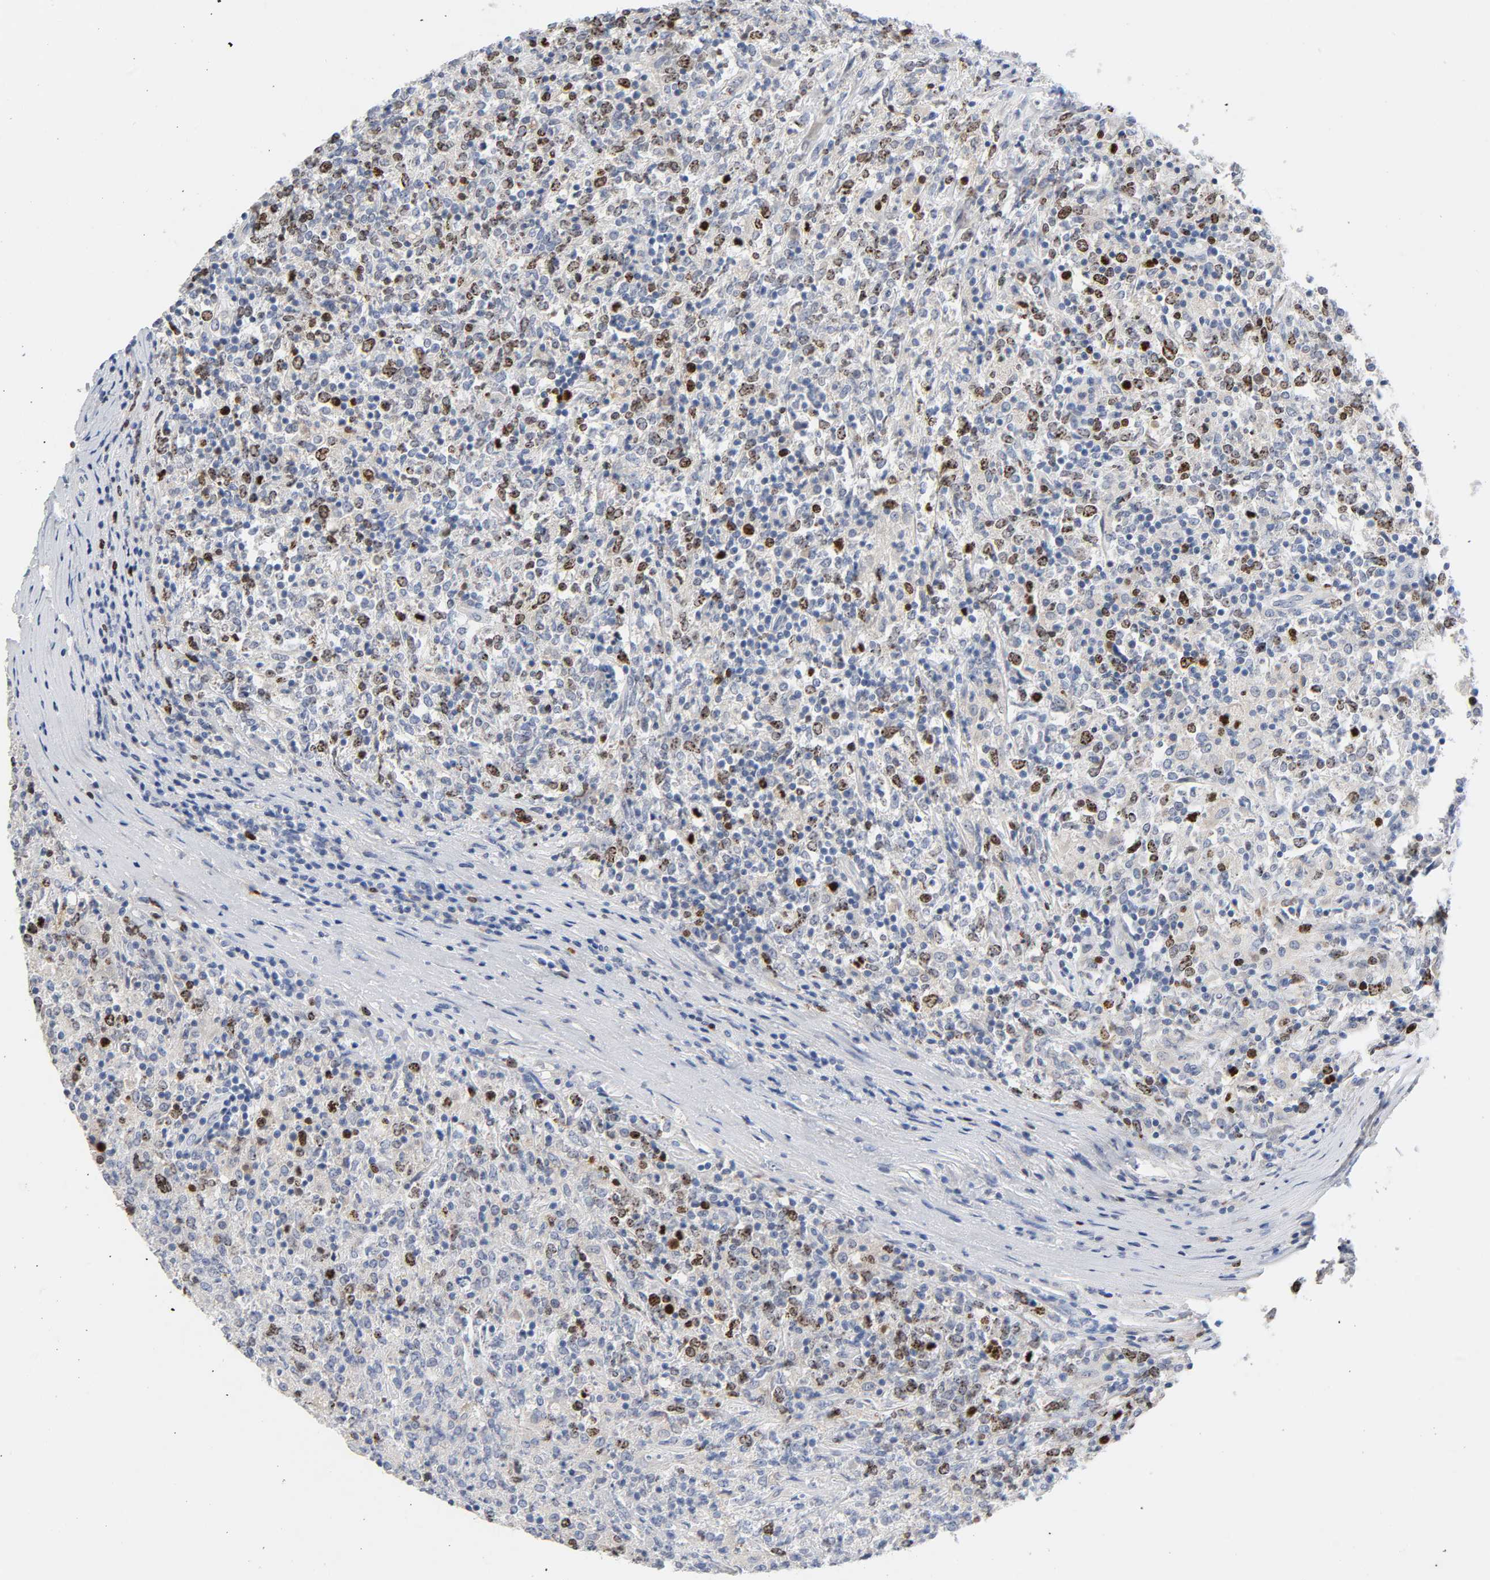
{"staining": {"intensity": "moderate", "quantity": "<25%", "location": "nuclear"}, "tissue": "lymphoma", "cell_type": "Tumor cells", "image_type": "cancer", "snomed": [{"axis": "morphology", "description": "Malignant lymphoma, non-Hodgkin's type, High grade"}, {"axis": "topography", "description": "Lymph node"}], "caption": "Protein expression analysis of human high-grade malignant lymphoma, non-Hodgkin's type reveals moderate nuclear positivity in approximately <25% of tumor cells. (DAB = brown stain, brightfield microscopy at high magnification).", "gene": "BIRC5", "patient": {"sex": "female", "age": 84}}